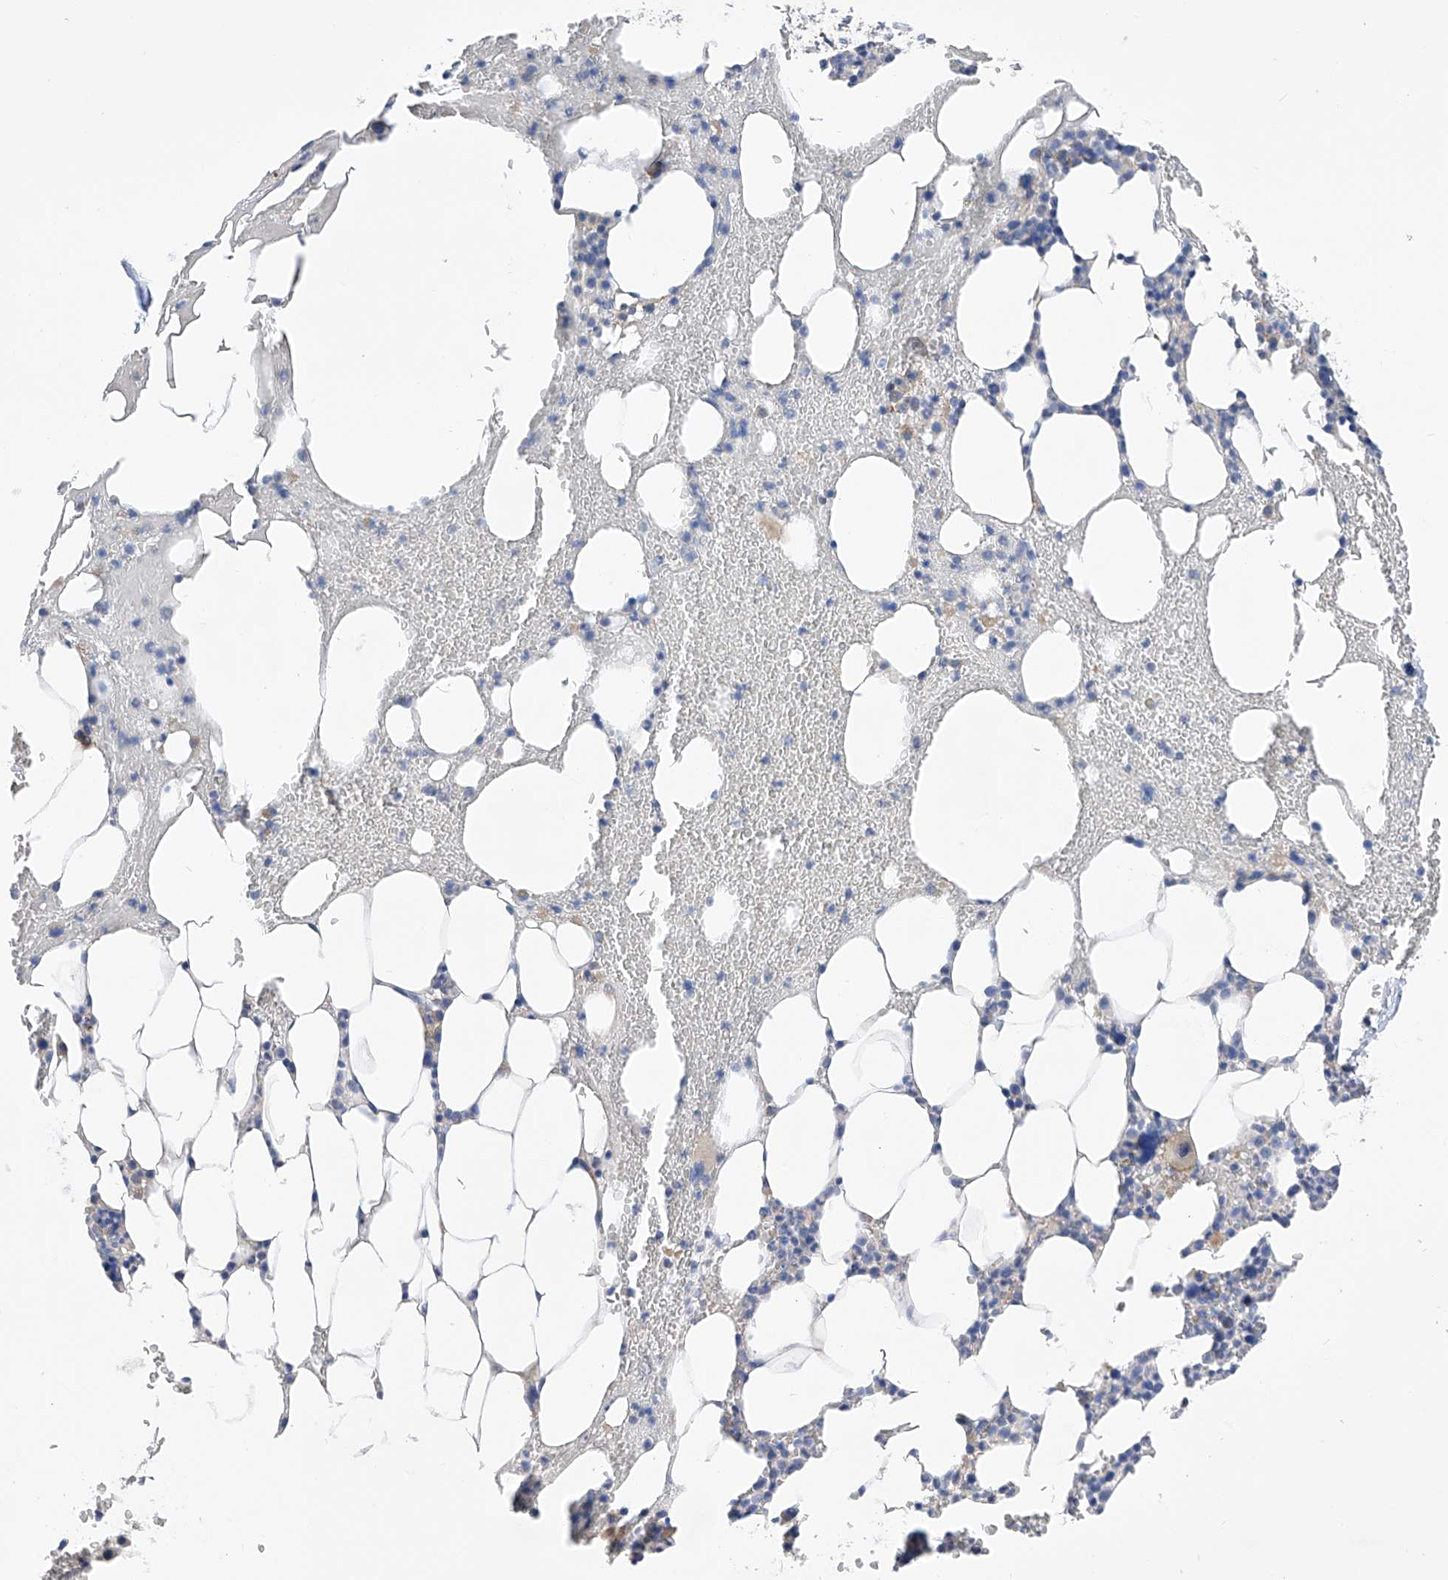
{"staining": {"intensity": "moderate", "quantity": "<25%", "location": "cytoplasmic/membranous"}, "tissue": "bone marrow", "cell_type": "Hematopoietic cells", "image_type": "normal", "snomed": [{"axis": "morphology", "description": "Normal tissue, NOS"}, {"axis": "morphology", "description": "Inflammation, NOS"}, {"axis": "topography", "description": "Bone marrow"}], "caption": "IHC histopathology image of benign bone marrow: human bone marrow stained using IHC shows low levels of moderate protein expression localized specifically in the cytoplasmic/membranous of hematopoietic cells, appearing as a cytoplasmic/membranous brown color.", "gene": "NFATC4", "patient": {"sex": "female", "age": 78}}